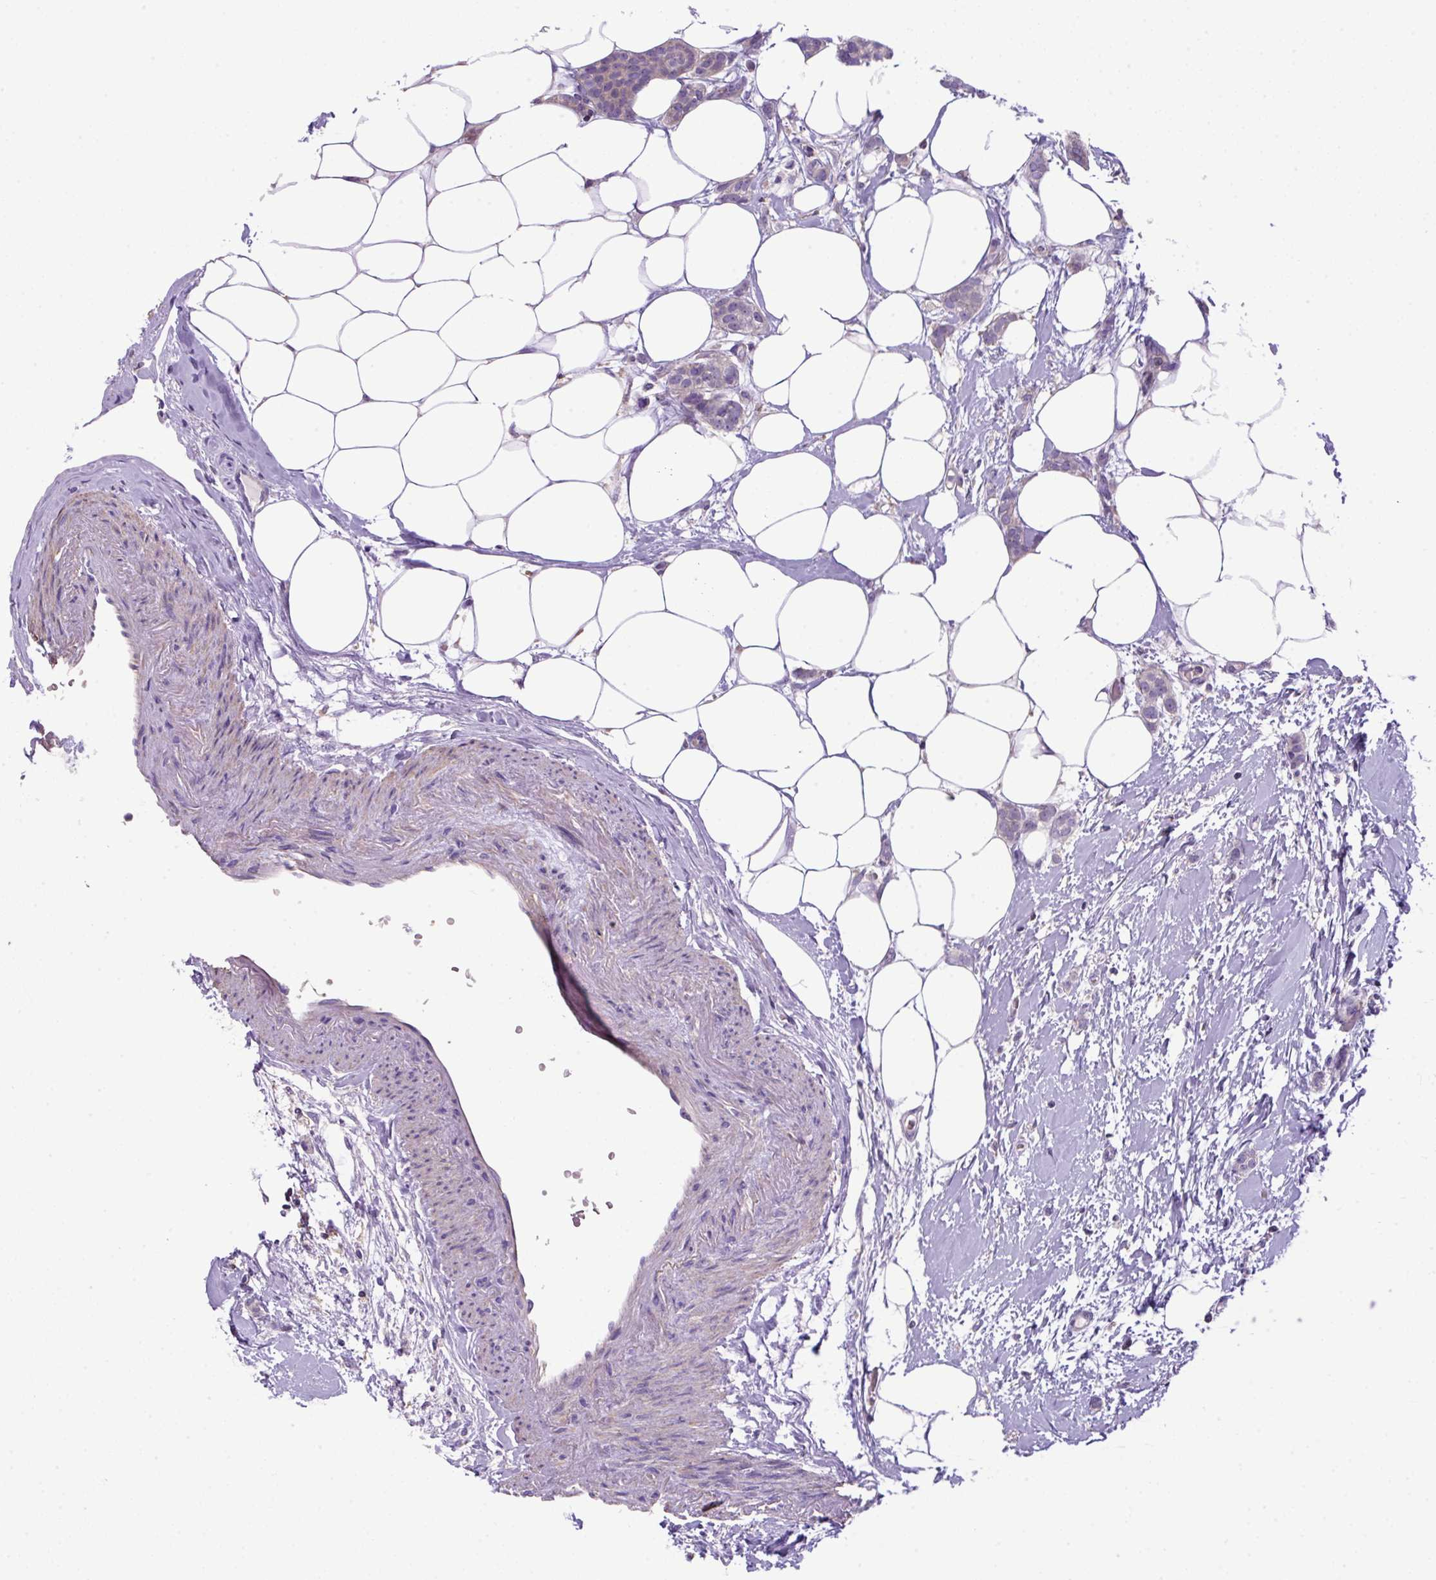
{"staining": {"intensity": "negative", "quantity": "none", "location": "none"}, "tissue": "breast cancer", "cell_type": "Tumor cells", "image_type": "cancer", "snomed": [{"axis": "morphology", "description": "Duct carcinoma"}, {"axis": "topography", "description": "Breast"}], "caption": "There is no significant expression in tumor cells of breast cancer.", "gene": "NPTN", "patient": {"sex": "female", "age": 72}}